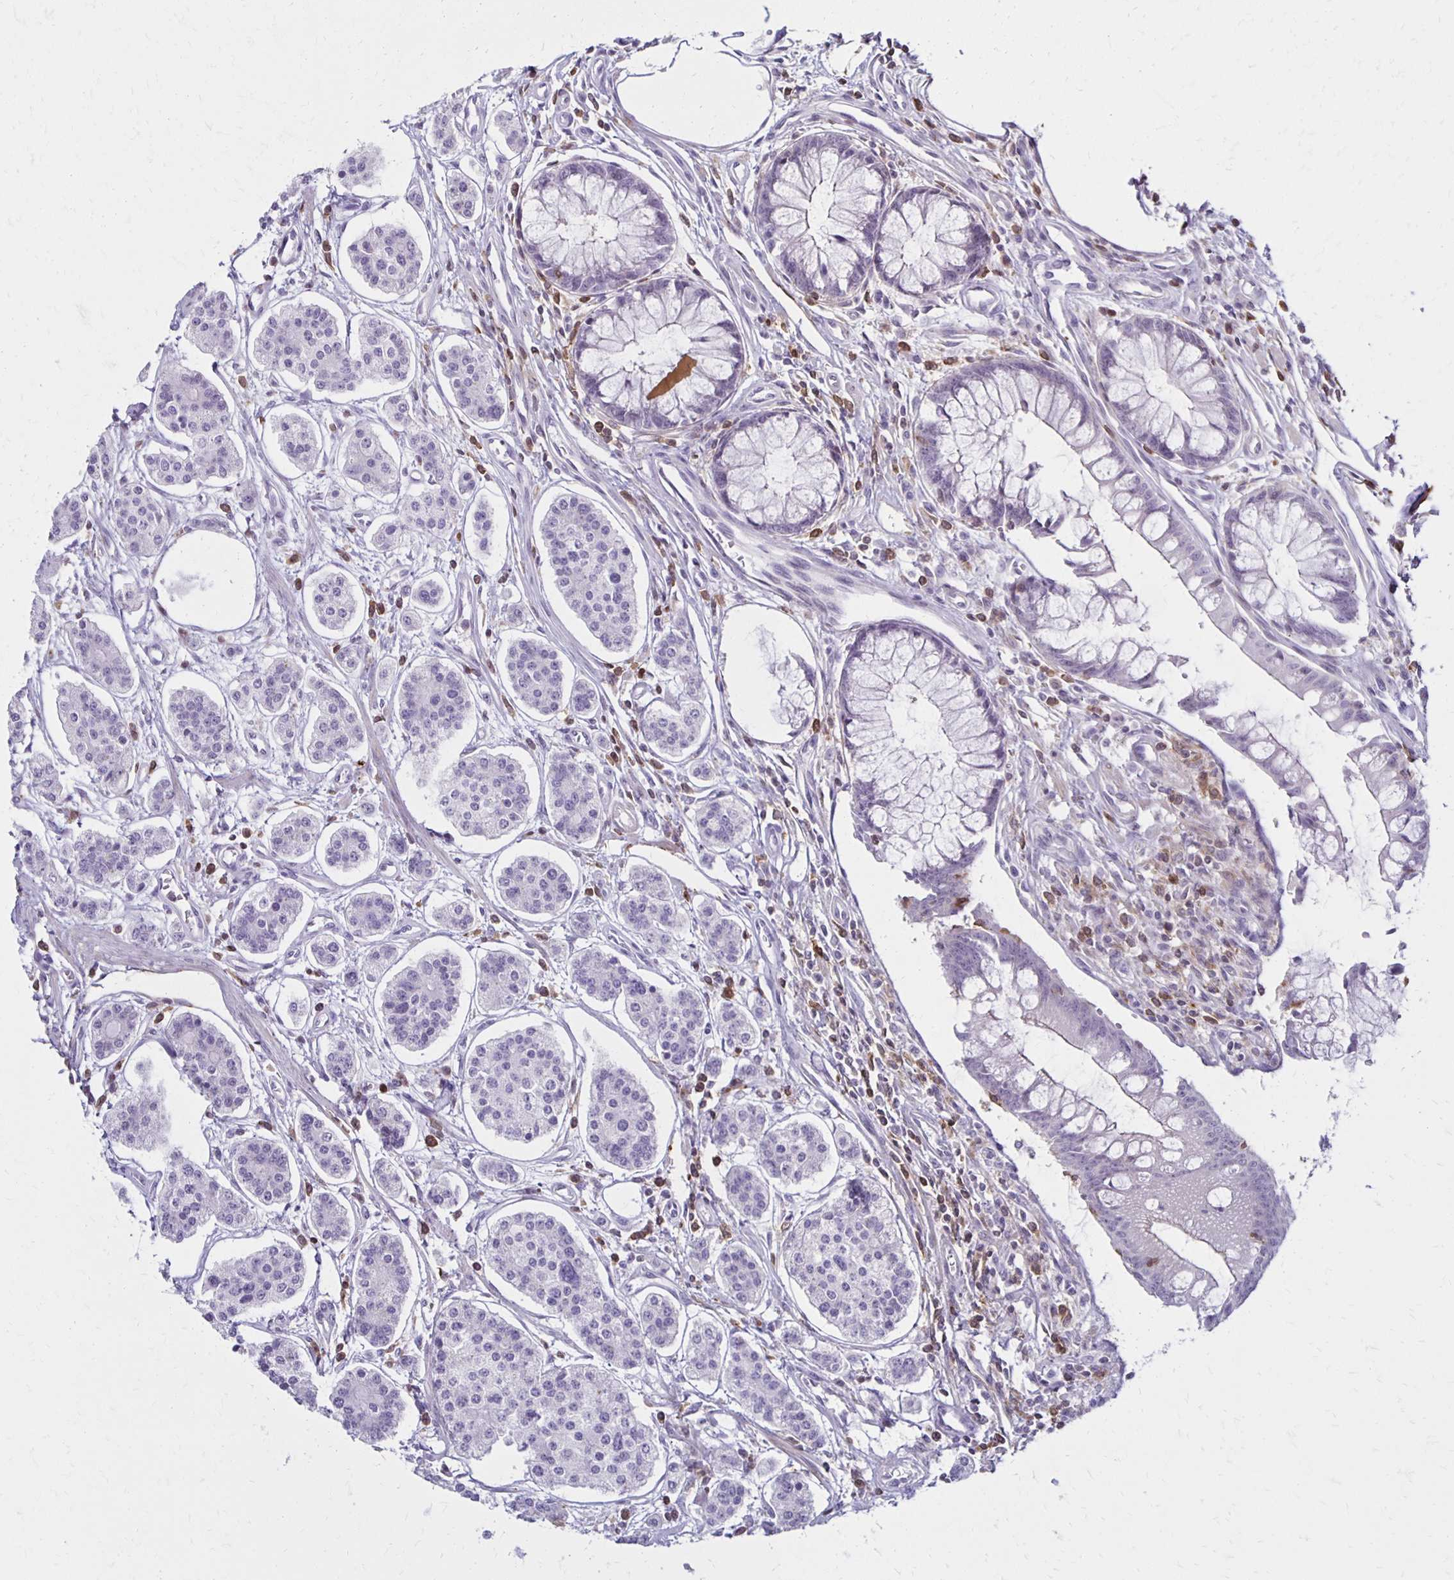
{"staining": {"intensity": "negative", "quantity": "none", "location": "none"}, "tissue": "carcinoid", "cell_type": "Tumor cells", "image_type": "cancer", "snomed": [{"axis": "morphology", "description": "Carcinoid, malignant, NOS"}, {"axis": "topography", "description": "Small intestine"}], "caption": "A high-resolution photomicrograph shows immunohistochemistry (IHC) staining of carcinoid, which demonstrates no significant expression in tumor cells. (DAB (3,3'-diaminobenzidine) immunohistochemistry (IHC), high magnification).", "gene": "CCL21", "patient": {"sex": "female", "age": 65}}